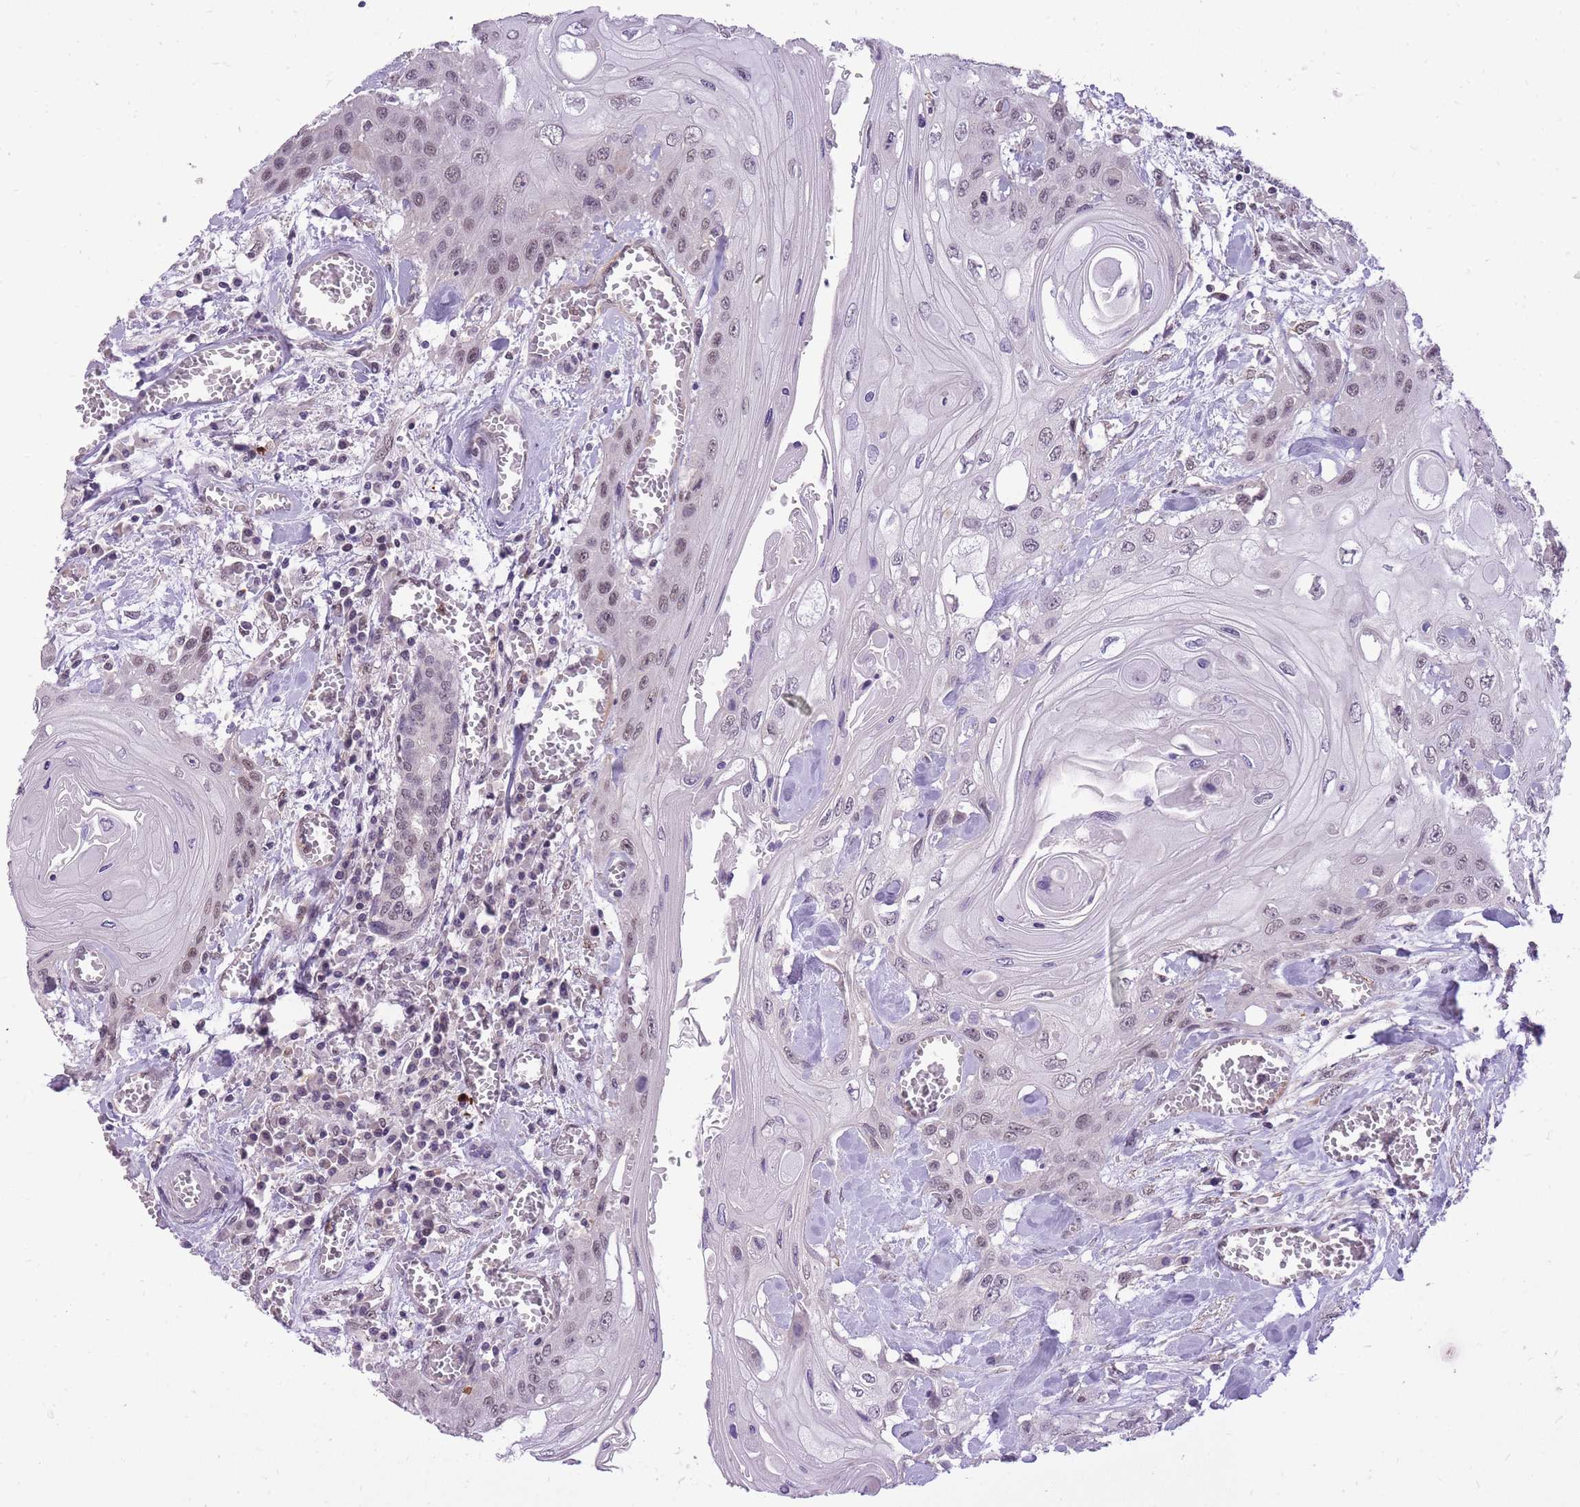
{"staining": {"intensity": "weak", "quantity": ">75%", "location": "nuclear"}, "tissue": "head and neck cancer", "cell_type": "Tumor cells", "image_type": "cancer", "snomed": [{"axis": "morphology", "description": "Squamous cell carcinoma, NOS"}, {"axis": "topography", "description": "Head-Neck"}], "caption": "Weak nuclear expression is seen in about >75% of tumor cells in squamous cell carcinoma (head and neck). Nuclei are stained in blue.", "gene": "TIGD1", "patient": {"sex": "female", "age": 43}}